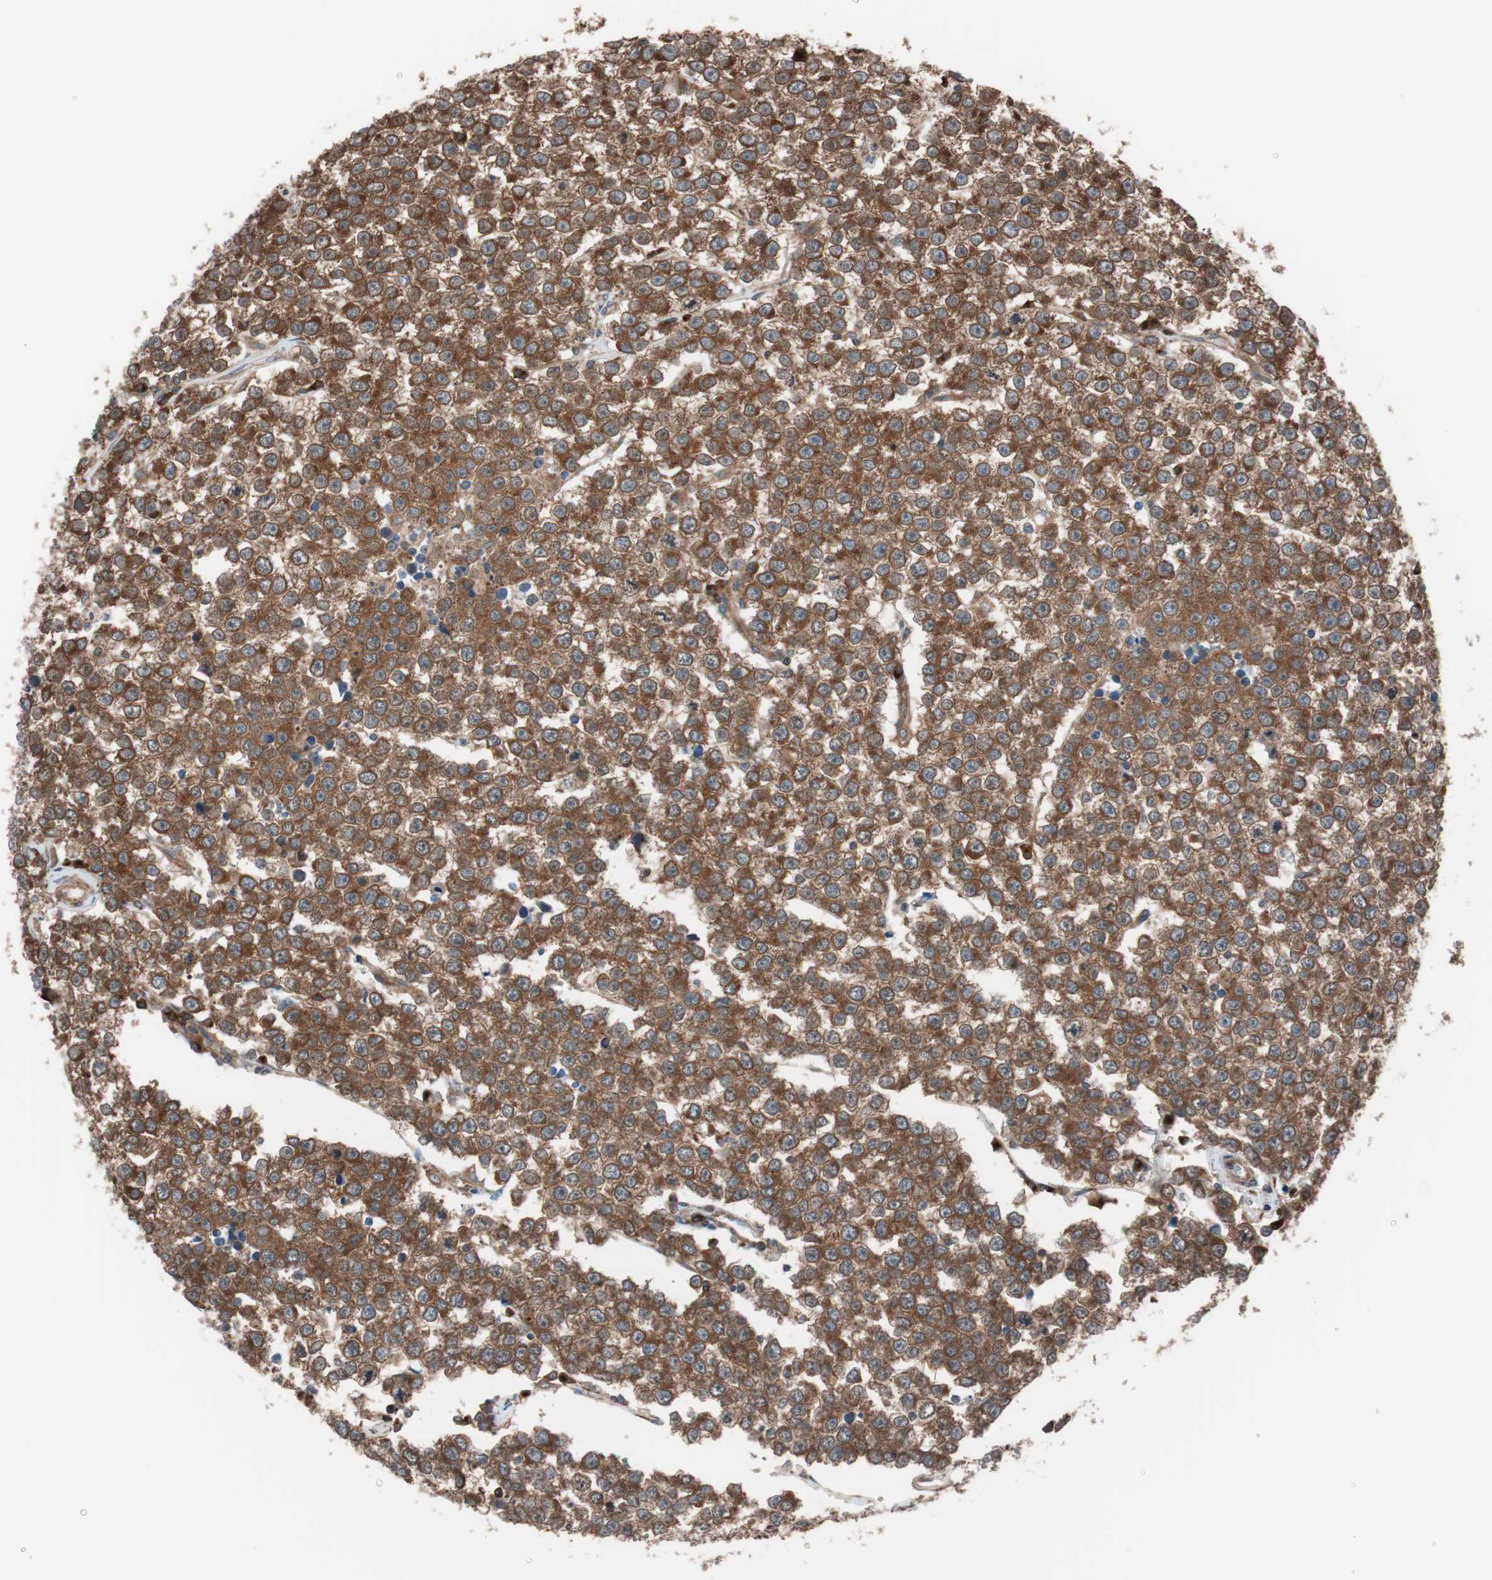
{"staining": {"intensity": "strong", "quantity": ">75%", "location": "cytoplasmic/membranous"}, "tissue": "testis cancer", "cell_type": "Tumor cells", "image_type": "cancer", "snomed": [{"axis": "morphology", "description": "Seminoma, NOS"}, {"axis": "morphology", "description": "Carcinoma, Embryonal, NOS"}, {"axis": "topography", "description": "Testis"}], "caption": "Protein expression analysis of human testis cancer reveals strong cytoplasmic/membranous expression in about >75% of tumor cells.", "gene": "SEC31A", "patient": {"sex": "male", "age": 52}}